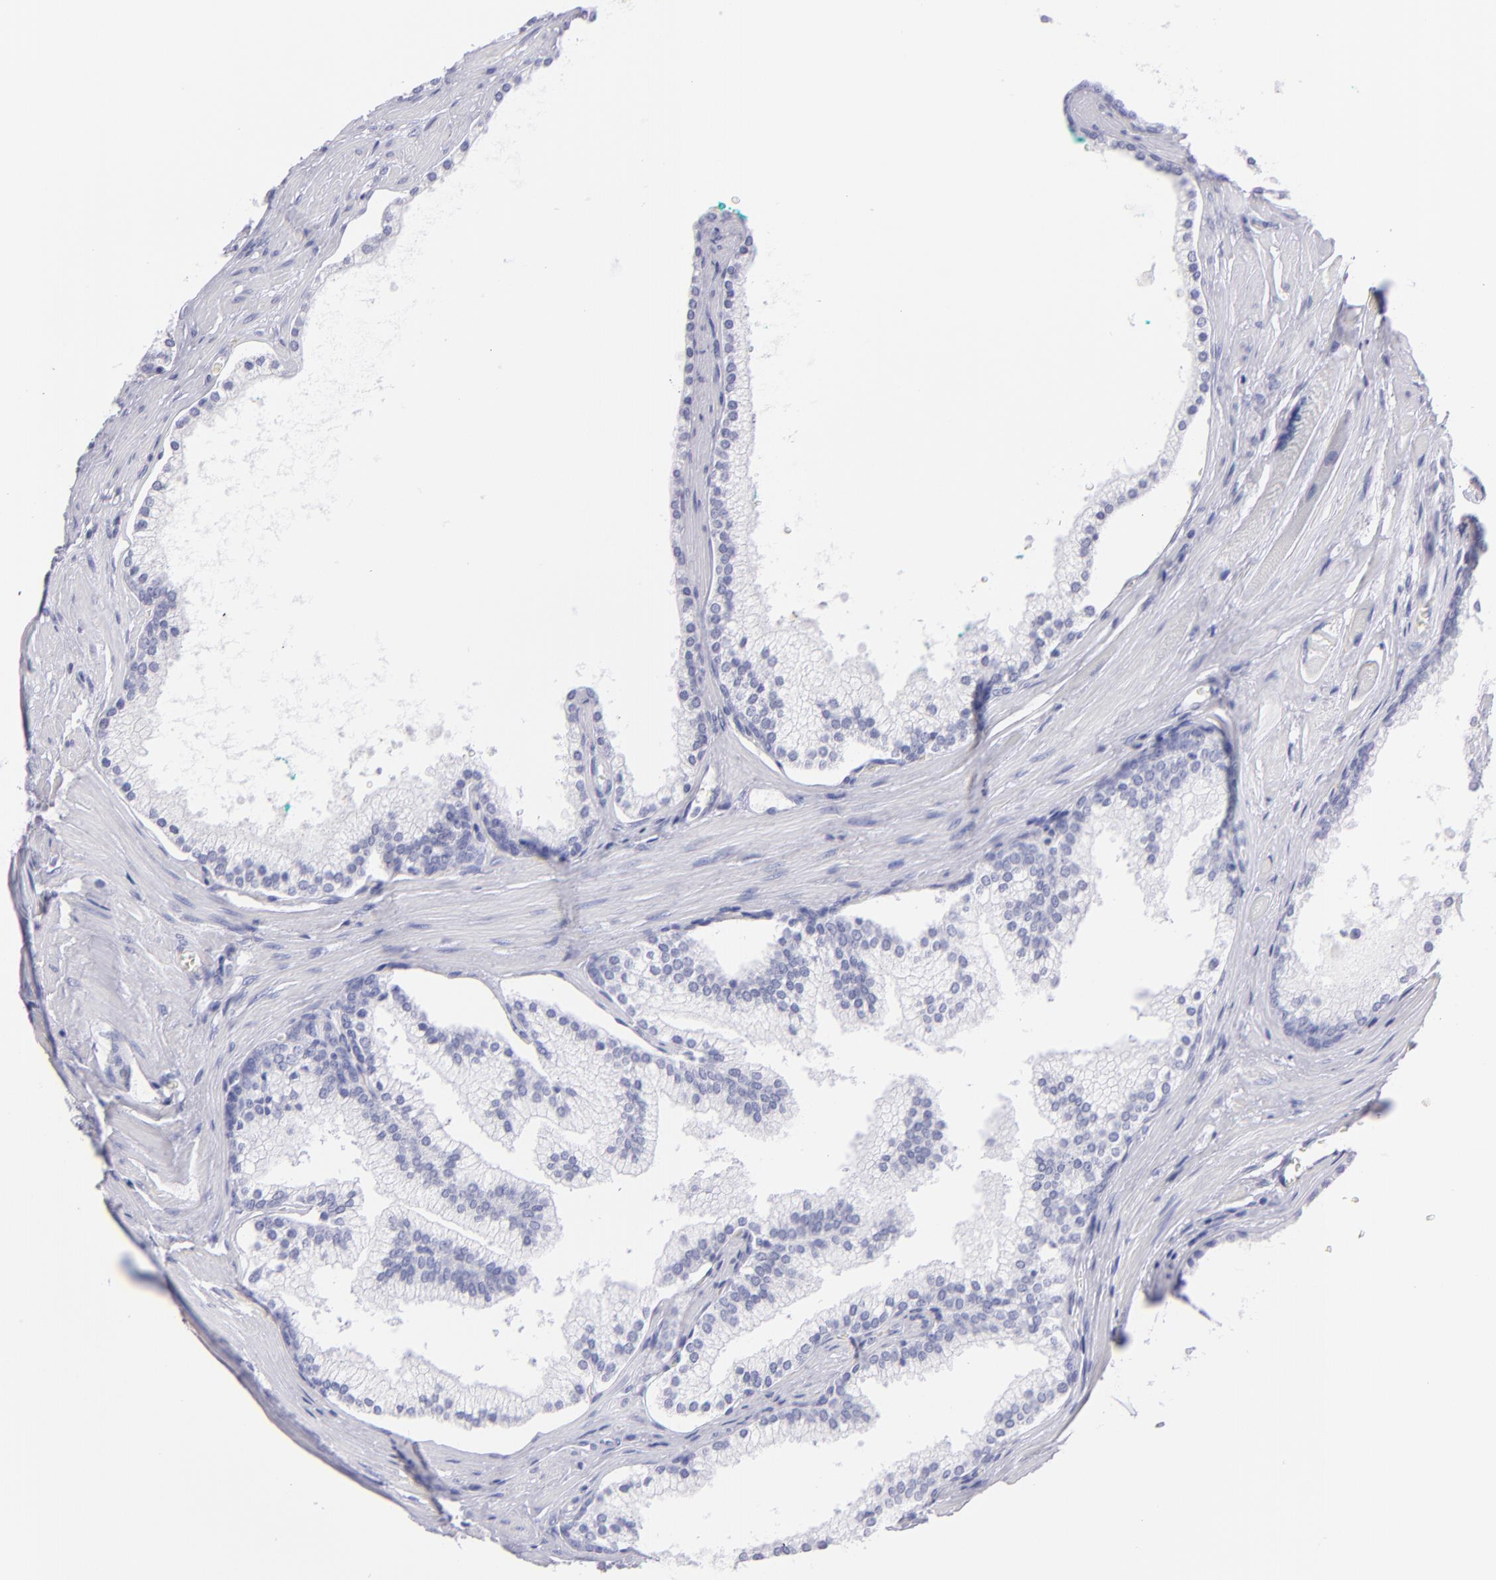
{"staining": {"intensity": "negative", "quantity": "none", "location": "none"}, "tissue": "prostate cancer", "cell_type": "Tumor cells", "image_type": "cancer", "snomed": [{"axis": "morphology", "description": "Adenocarcinoma, High grade"}, {"axis": "topography", "description": "Prostate"}], "caption": "DAB immunohistochemical staining of prostate cancer (high-grade adenocarcinoma) exhibits no significant positivity in tumor cells.", "gene": "PRPH", "patient": {"sex": "male", "age": 71}}